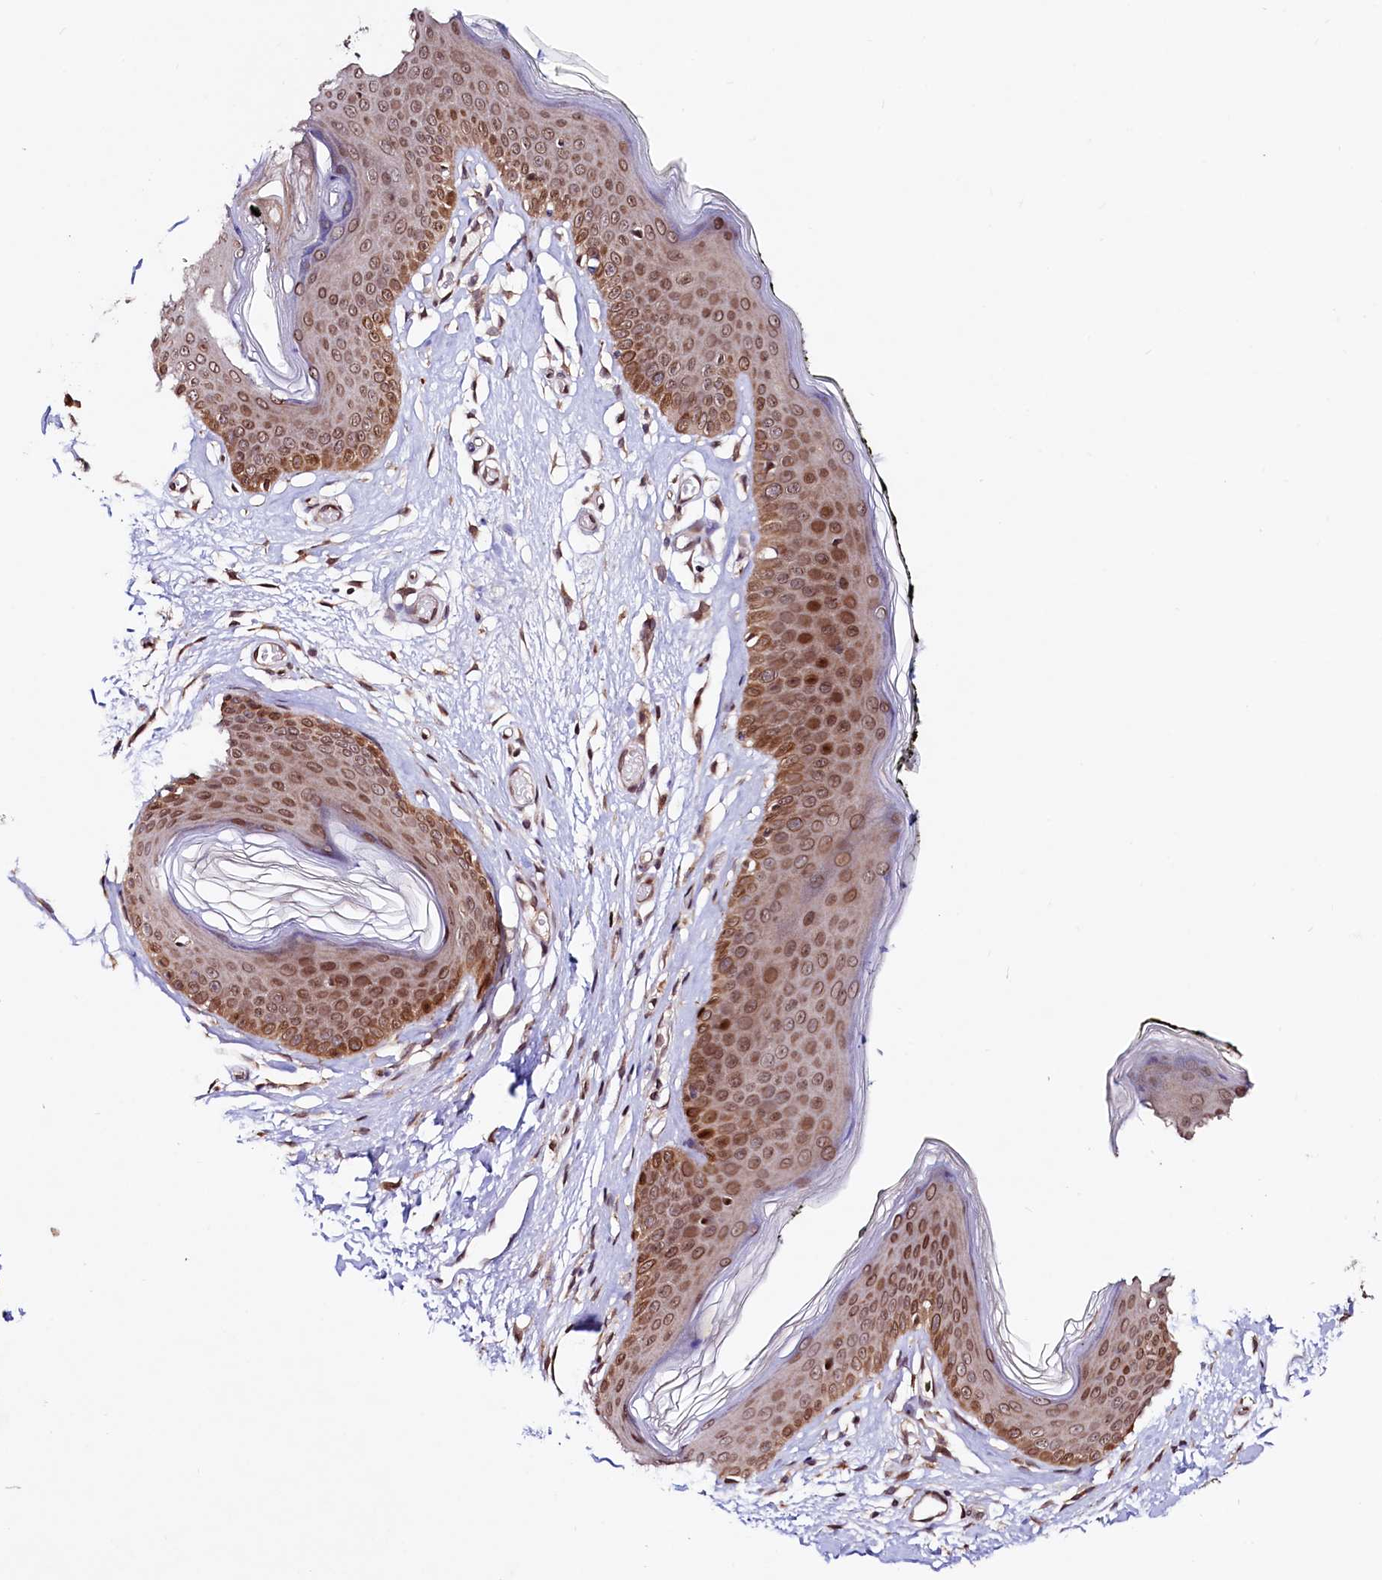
{"staining": {"intensity": "moderate", "quantity": ">75%", "location": "cytoplasmic/membranous,nuclear"}, "tissue": "skin", "cell_type": "Epidermal cells", "image_type": "normal", "snomed": [{"axis": "morphology", "description": "Normal tissue, NOS"}, {"axis": "morphology", "description": "Inflammation, NOS"}, {"axis": "topography", "description": "Vulva"}], "caption": "Brown immunohistochemical staining in benign human skin displays moderate cytoplasmic/membranous,nuclear expression in approximately >75% of epidermal cells.", "gene": "C5orf15", "patient": {"sex": "female", "age": 84}}